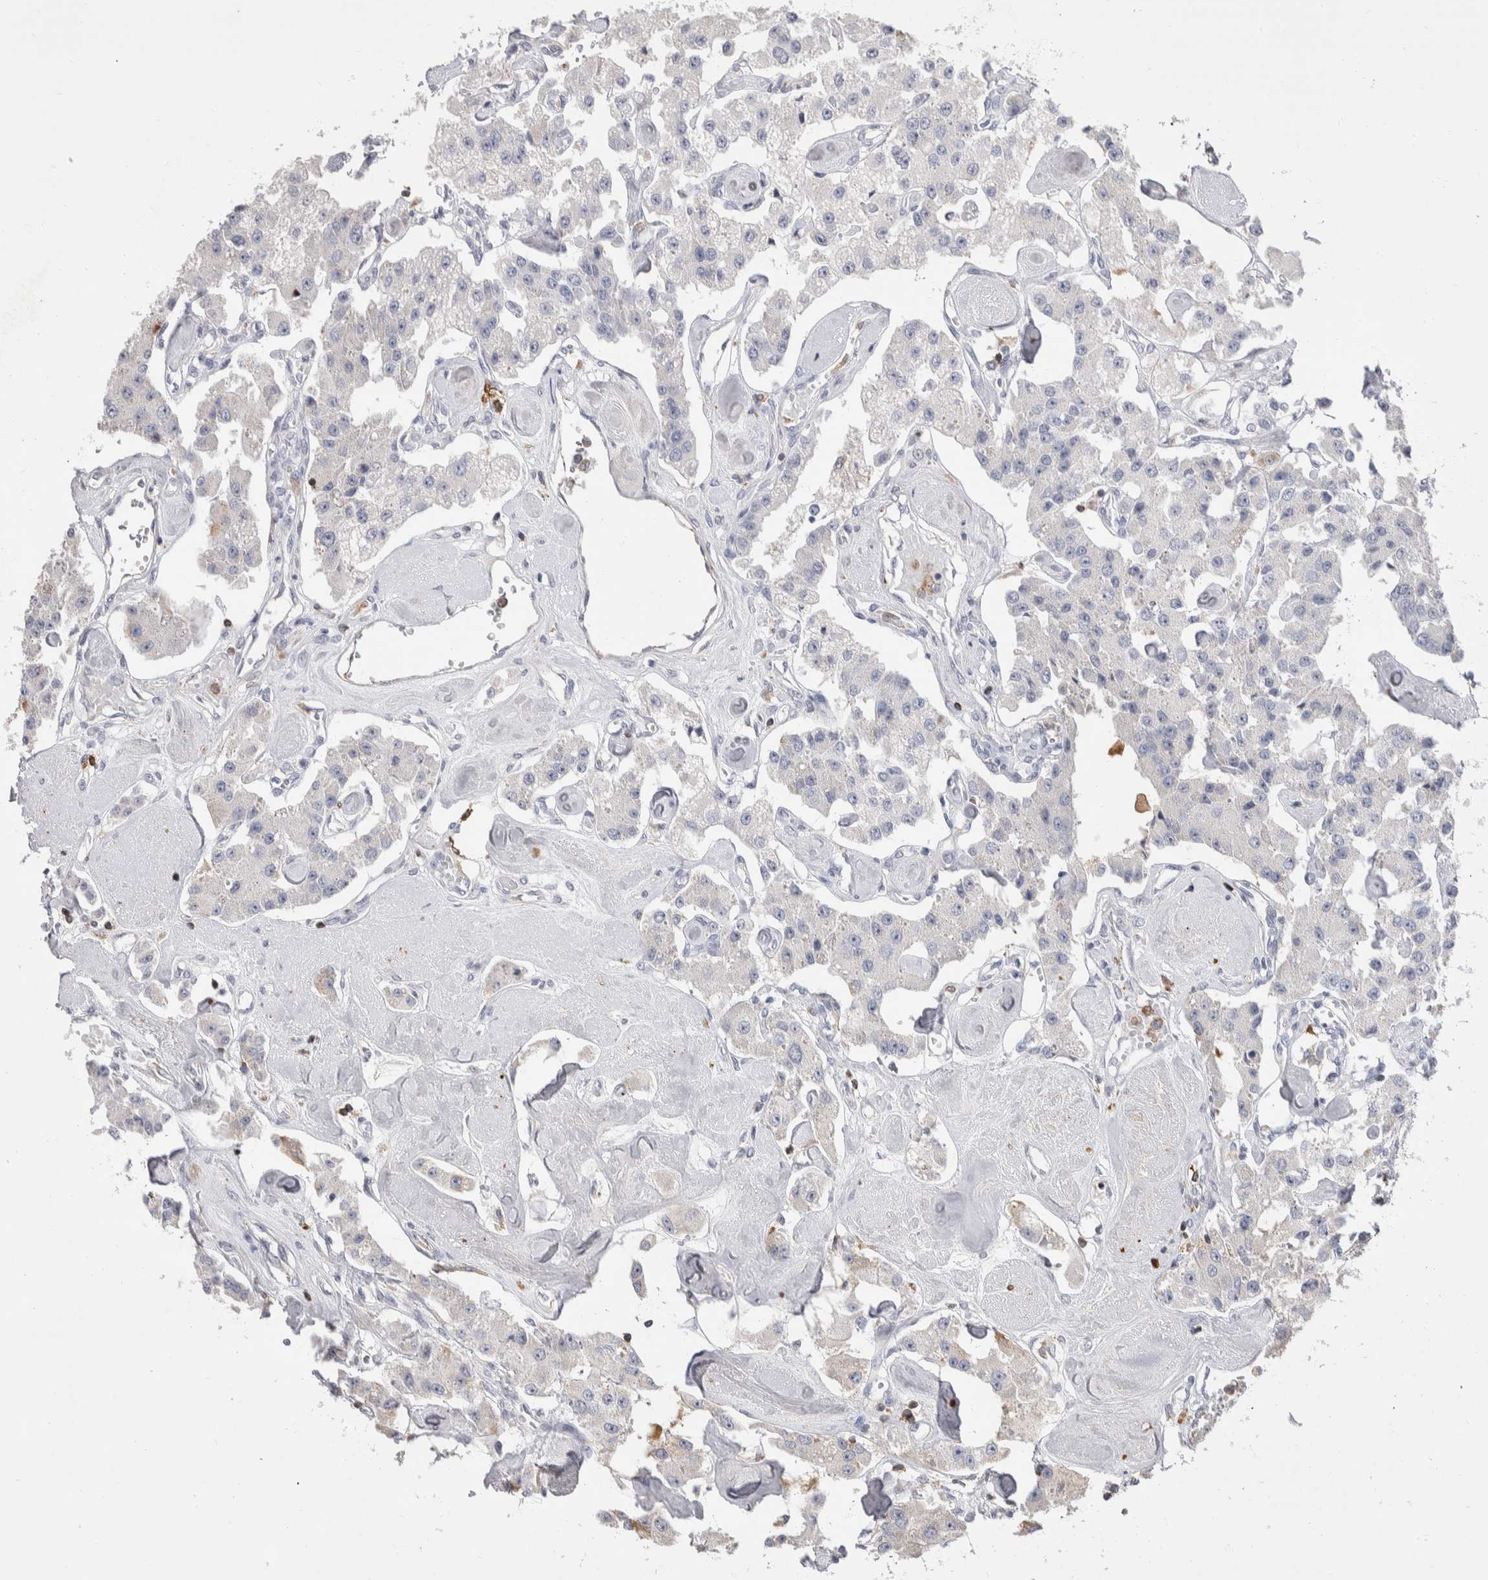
{"staining": {"intensity": "negative", "quantity": "none", "location": "none"}, "tissue": "carcinoid", "cell_type": "Tumor cells", "image_type": "cancer", "snomed": [{"axis": "morphology", "description": "Carcinoid, malignant, NOS"}, {"axis": "topography", "description": "Pancreas"}], "caption": "The immunohistochemistry (IHC) photomicrograph has no significant positivity in tumor cells of carcinoid (malignant) tissue.", "gene": "CEP295NL", "patient": {"sex": "male", "age": 41}}